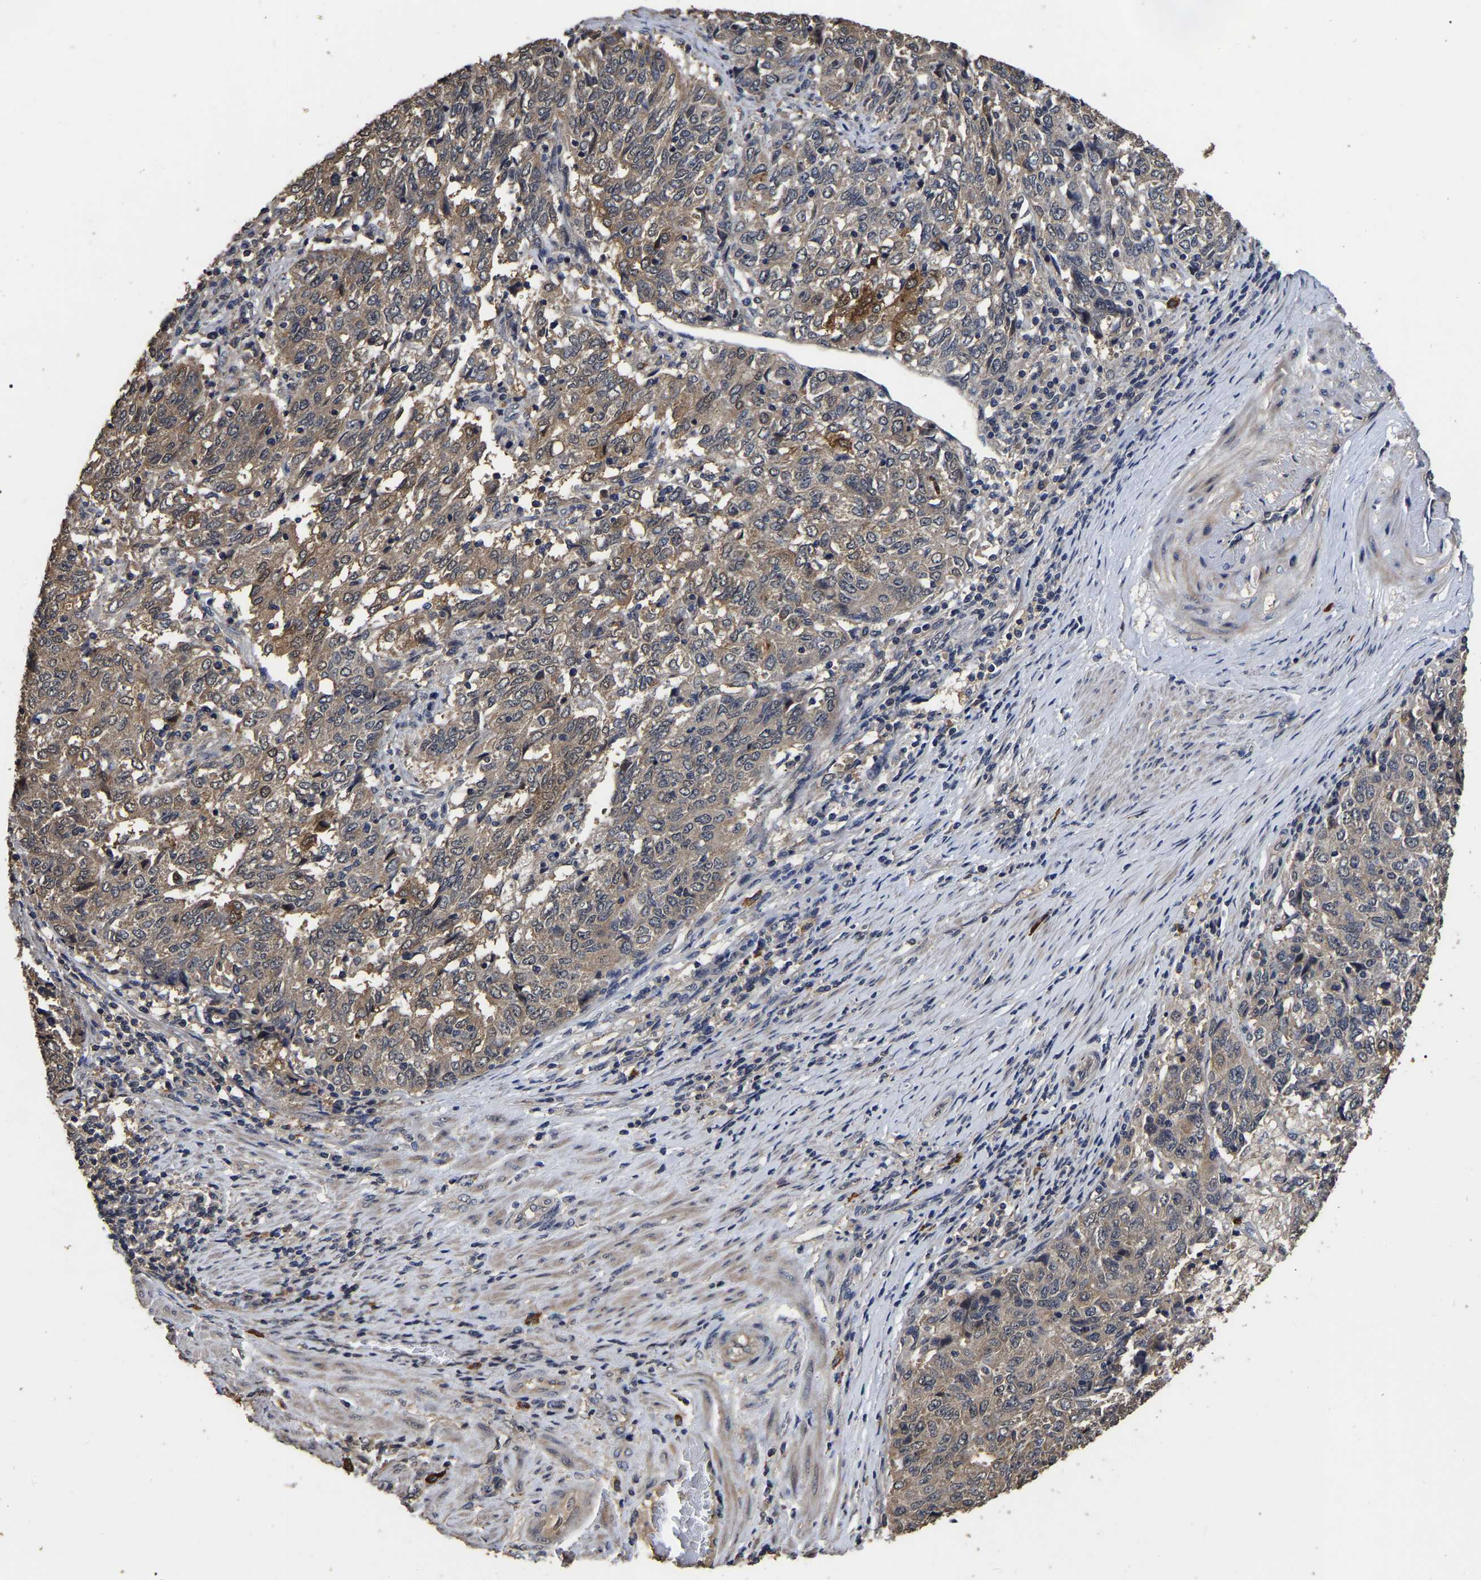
{"staining": {"intensity": "moderate", "quantity": ">75%", "location": "cytoplasmic/membranous"}, "tissue": "endometrial cancer", "cell_type": "Tumor cells", "image_type": "cancer", "snomed": [{"axis": "morphology", "description": "Adenocarcinoma, NOS"}, {"axis": "topography", "description": "Endometrium"}], "caption": "Approximately >75% of tumor cells in adenocarcinoma (endometrial) display moderate cytoplasmic/membranous protein positivity as visualized by brown immunohistochemical staining.", "gene": "STK32C", "patient": {"sex": "female", "age": 80}}